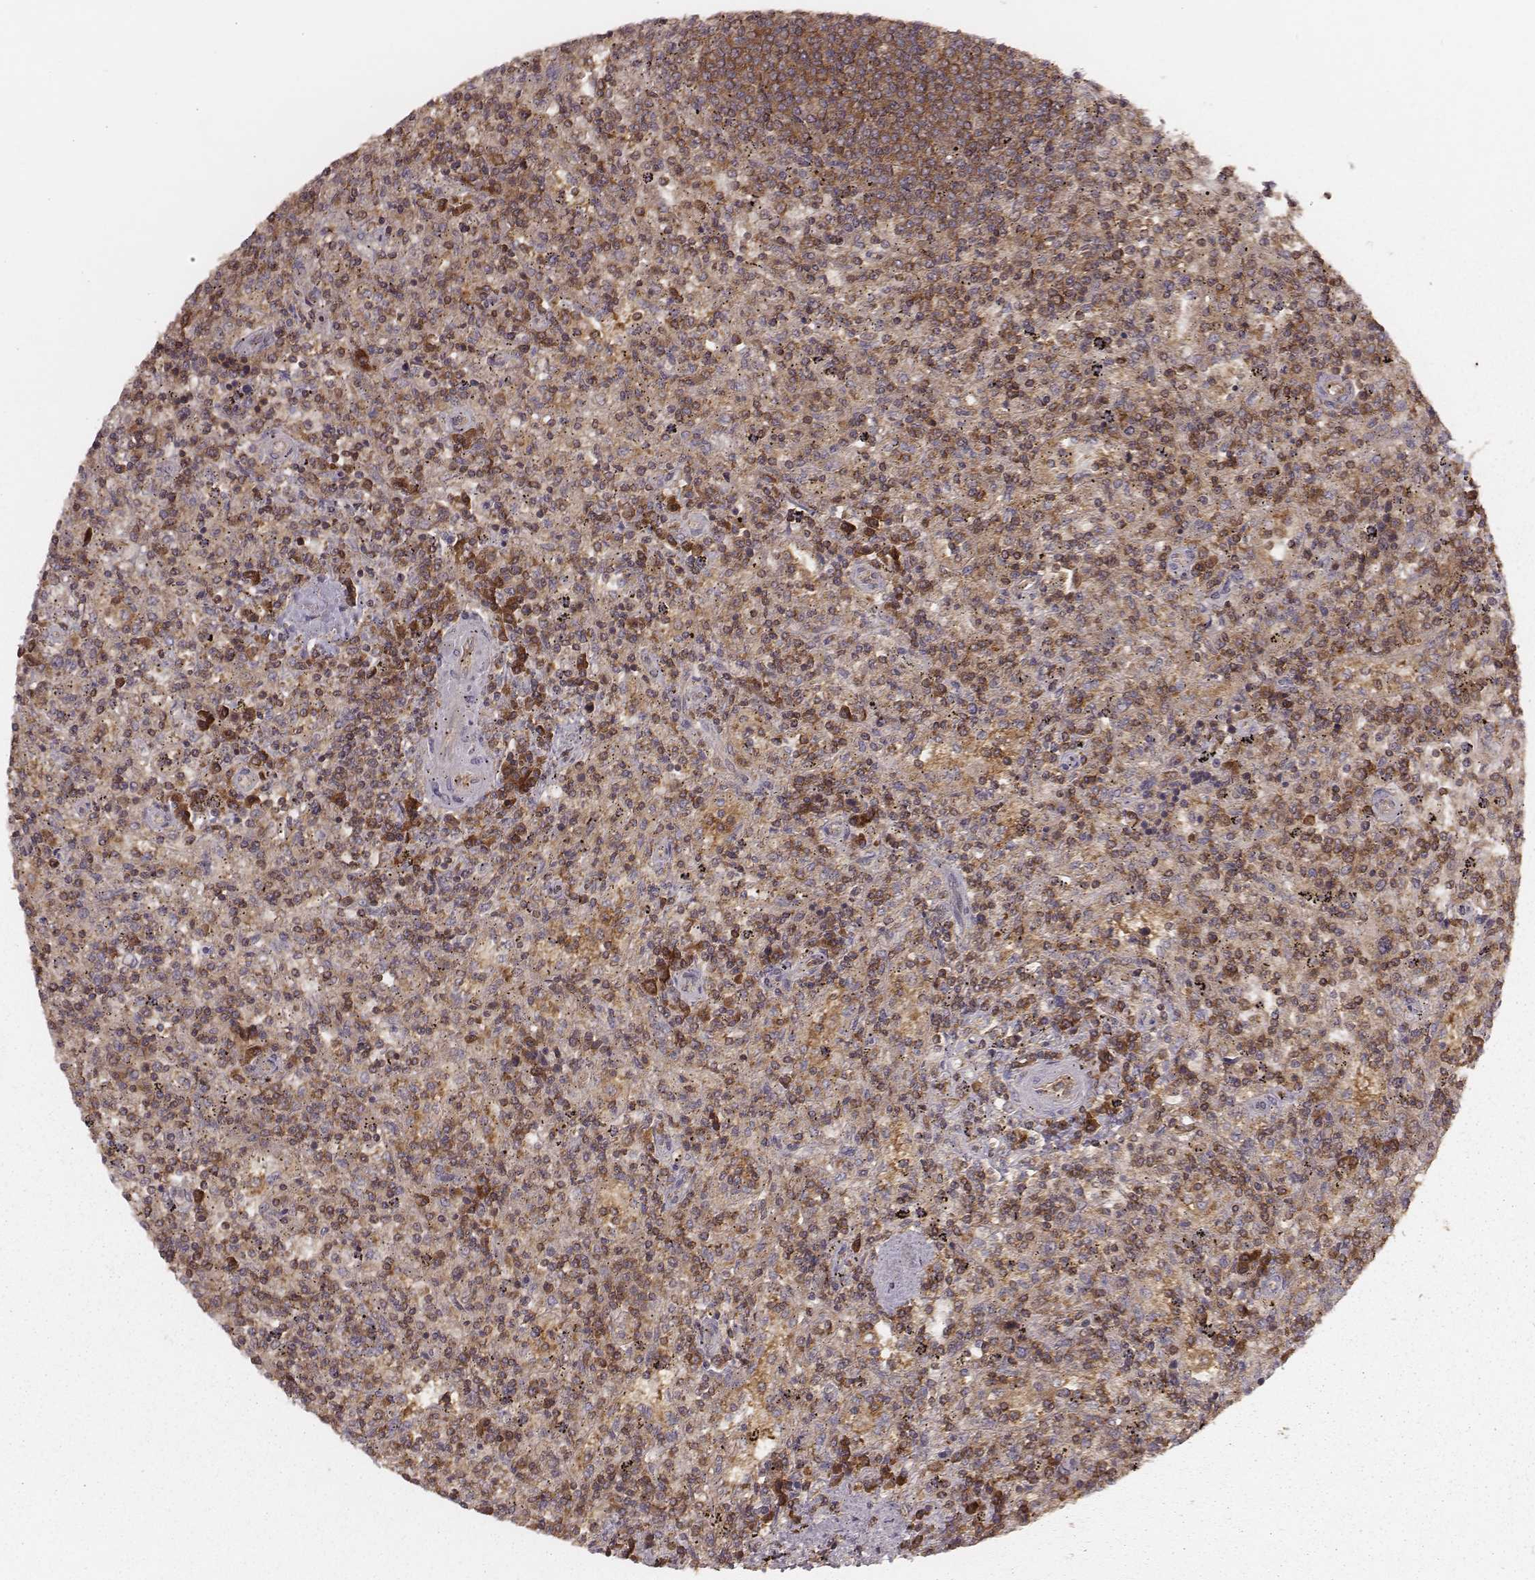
{"staining": {"intensity": "moderate", "quantity": ">75%", "location": "cytoplasmic/membranous"}, "tissue": "lymphoma", "cell_type": "Tumor cells", "image_type": "cancer", "snomed": [{"axis": "morphology", "description": "Malignant lymphoma, non-Hodgkin's type, Low grade"}, {"axis": "topography", "description": "Spleen"}], "caption": "Immunohistochemistry (IHC) of human malignant lymphoma, non-Hodgkin's type (low-grade) displays medium levels of moderate cytoplasmic/membranous staining in approximately >75% of tumor cells.", "gene": "CARS1", "patient": {"sex": "male", "age": 62}}